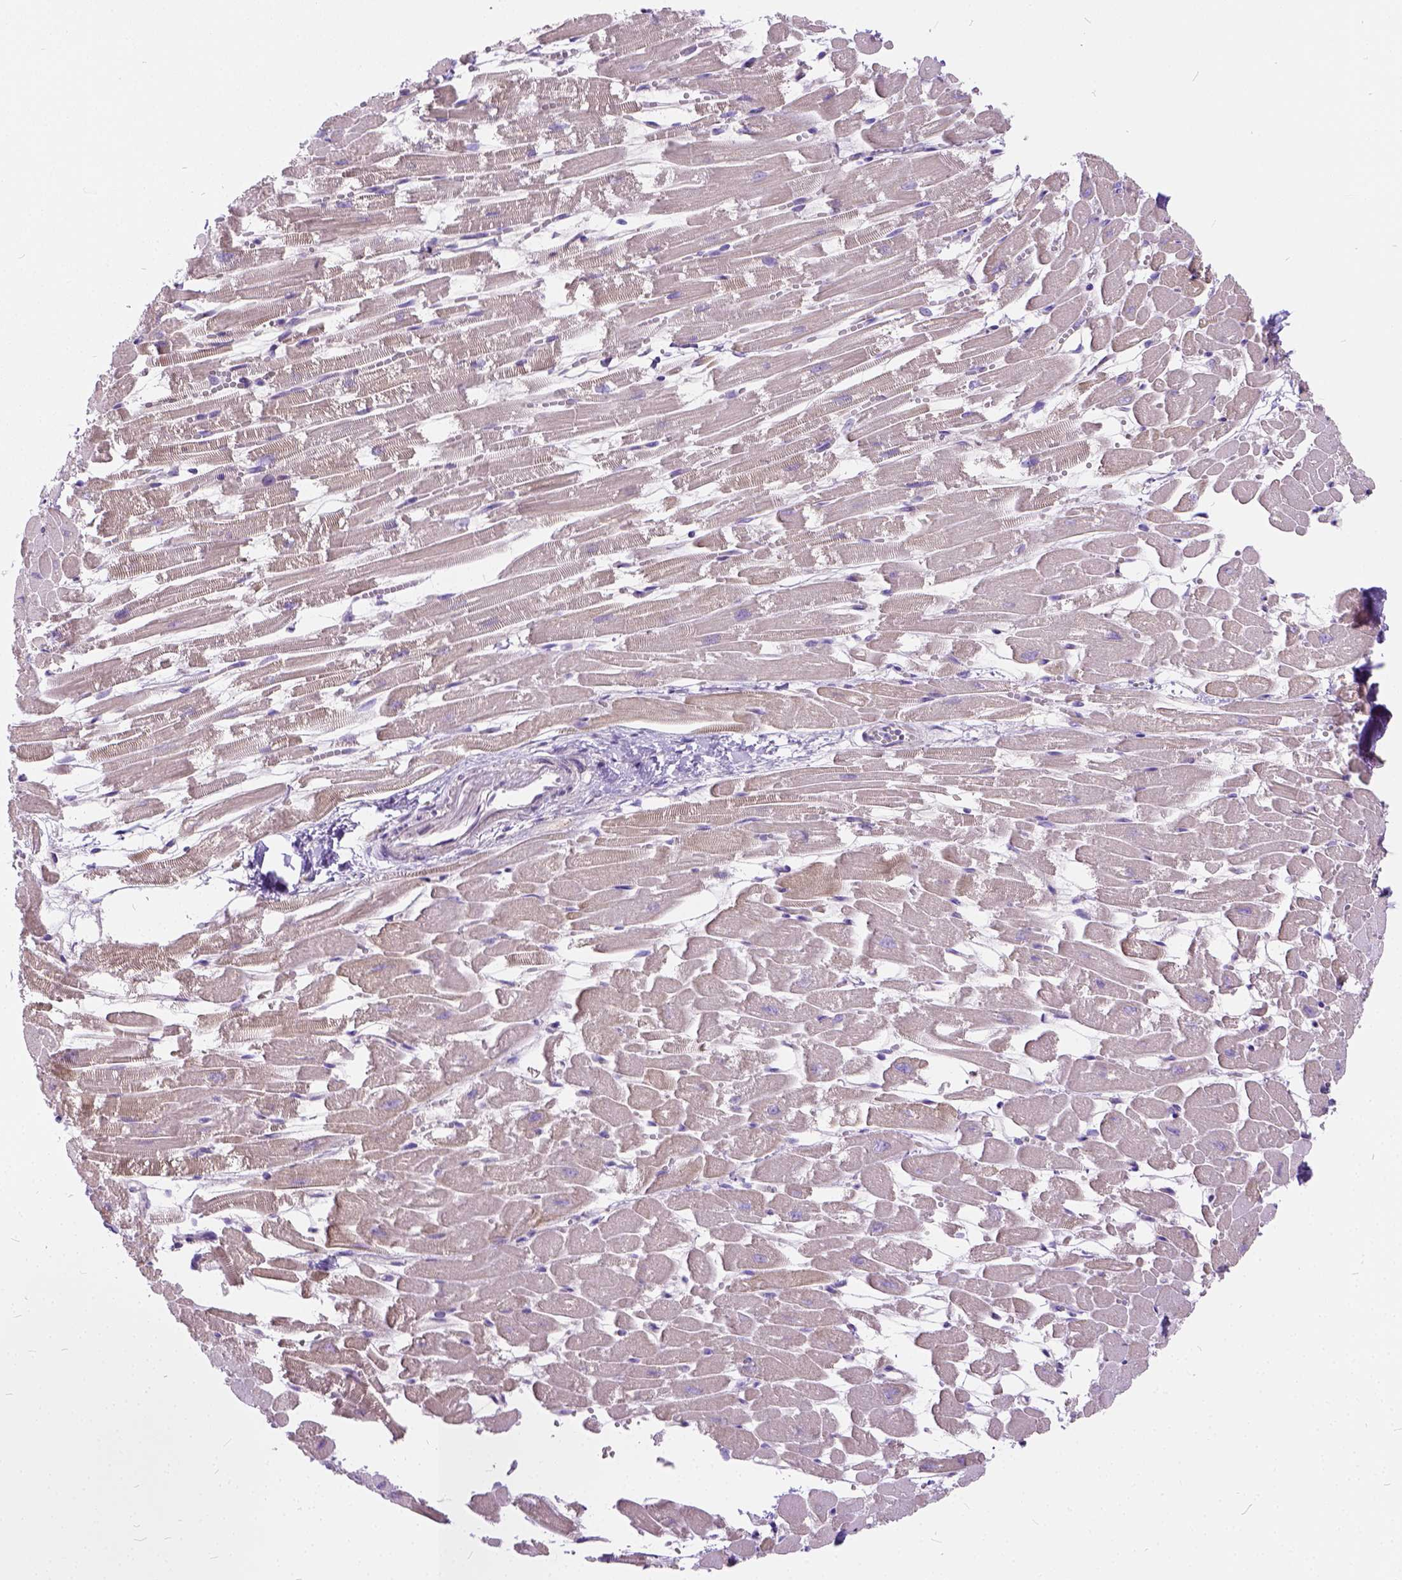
{"staining": {"intensity": "moderate", "quantity": "25%-75%", "location": "cytoplasmic/membranous"}, "tissue": "heart muscle", "cell_type": "Cardiomyocytes", "image_type": "normal", "snomed": [{"axis": "morphology", "description": "Normal tissue, NOS"}, {"axis": "topography", "description": "Heart"}], "caption": "Immunohistochemistry image of benign heart muscle: heart muscle stained using IHC reveals medium levels of moderate protein expression localized specifically in the cytoplasmic/membranous of cardiomyocytes, appearing as a cytoplasmic/membranous brown color.", "gene": "CADM4", "patient": {"sex": "female", "age": 52}}